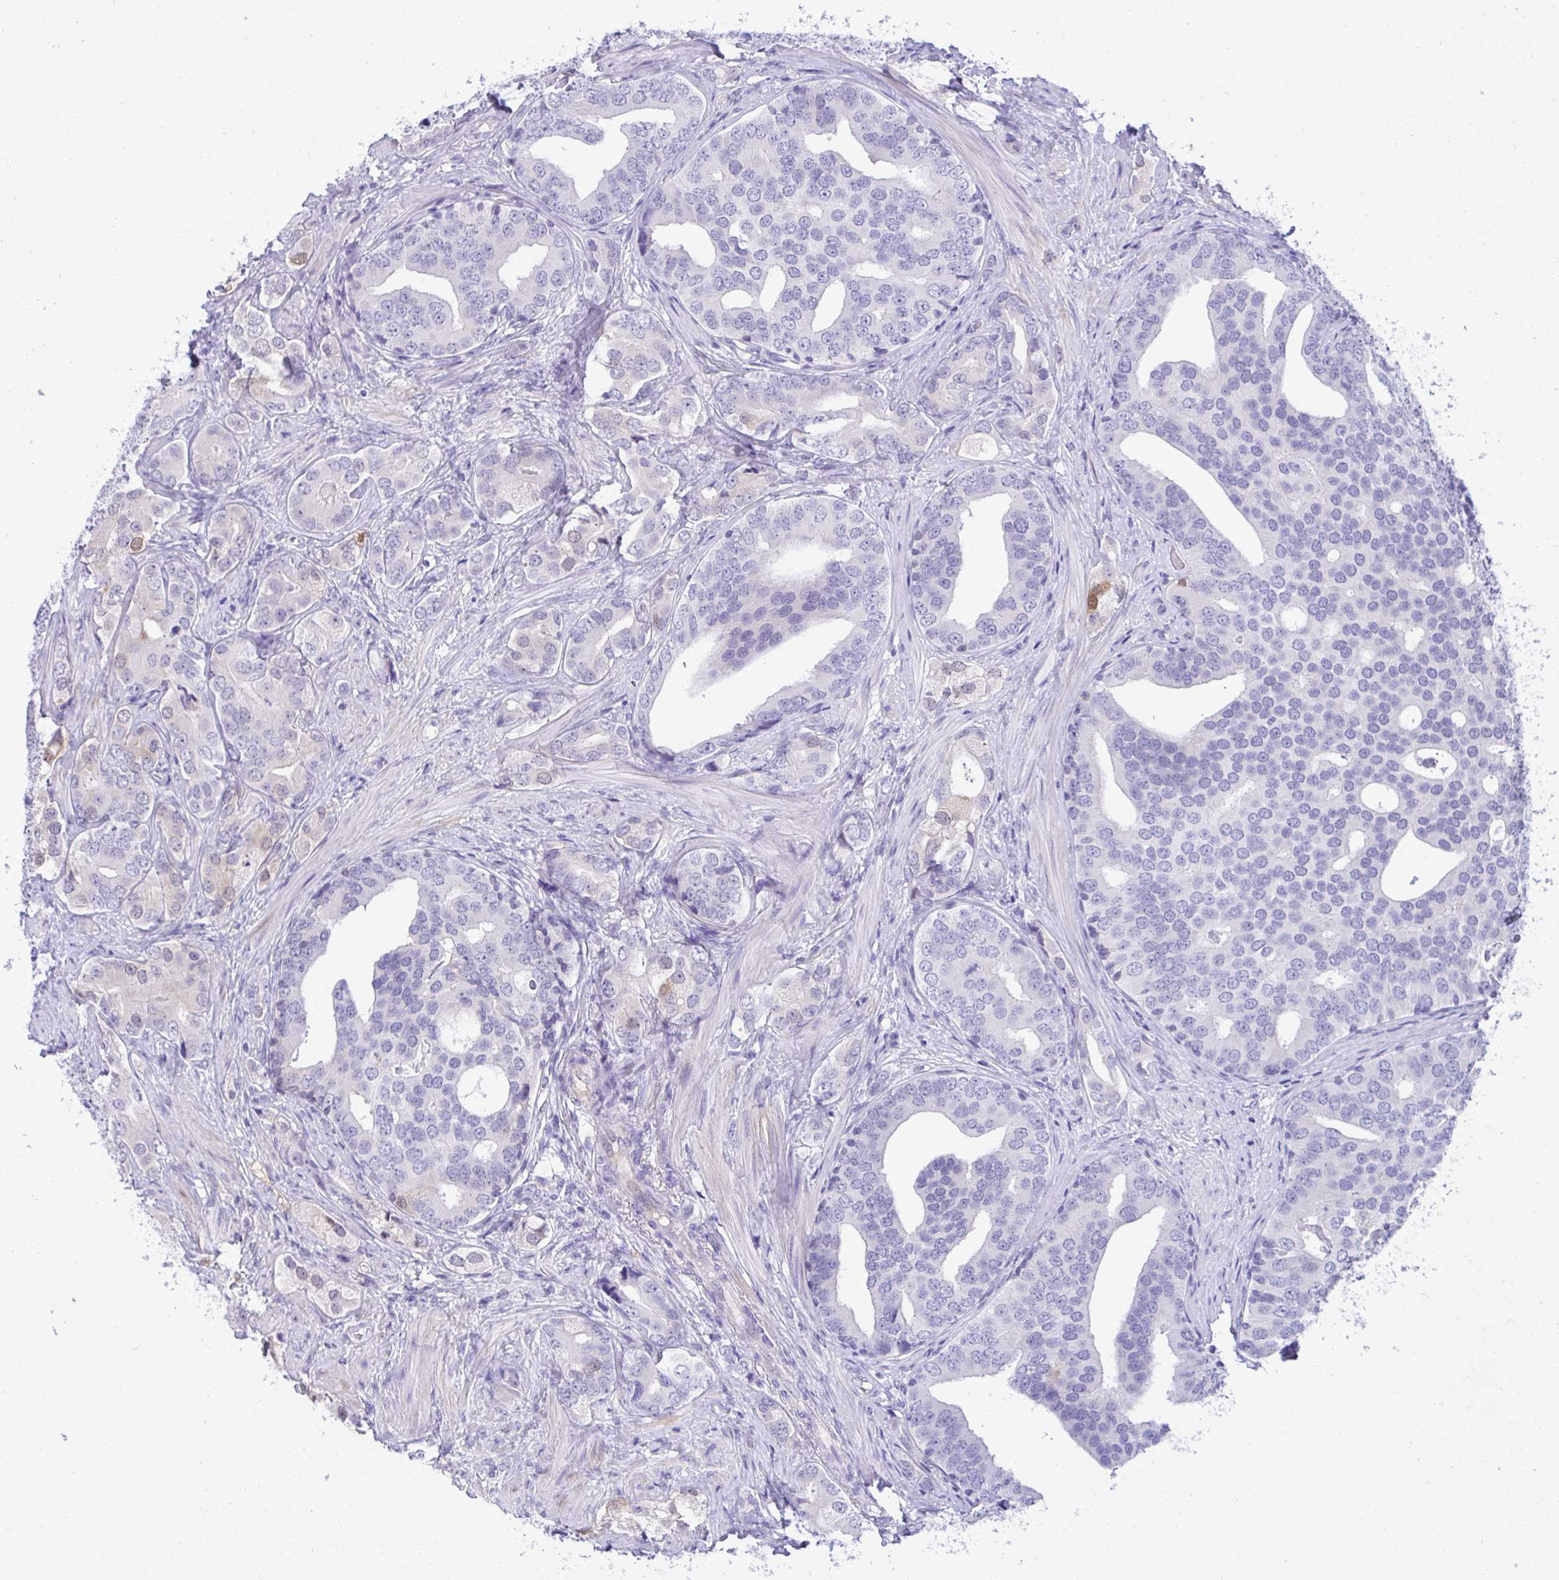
{"staining": {"intensity": "negative", "quantity": "none", "location": "none"}, "tissue": "prostate cancer", "cell_type": "Tumor cells", "image_type": "cancer", "snomed": [{"axis": "morphology", "description": "Adenocarcinoma, High grade"}, {"axis": "topography", "description": "Prostate"}], "caption": "This is an IHC photomicrograph of prostate cancer (high-grade adenocarcinoma). There is no positivity in tumor cells.", "gene": "PGM2L1", "patient": {"sex": "male", "age": 62}}